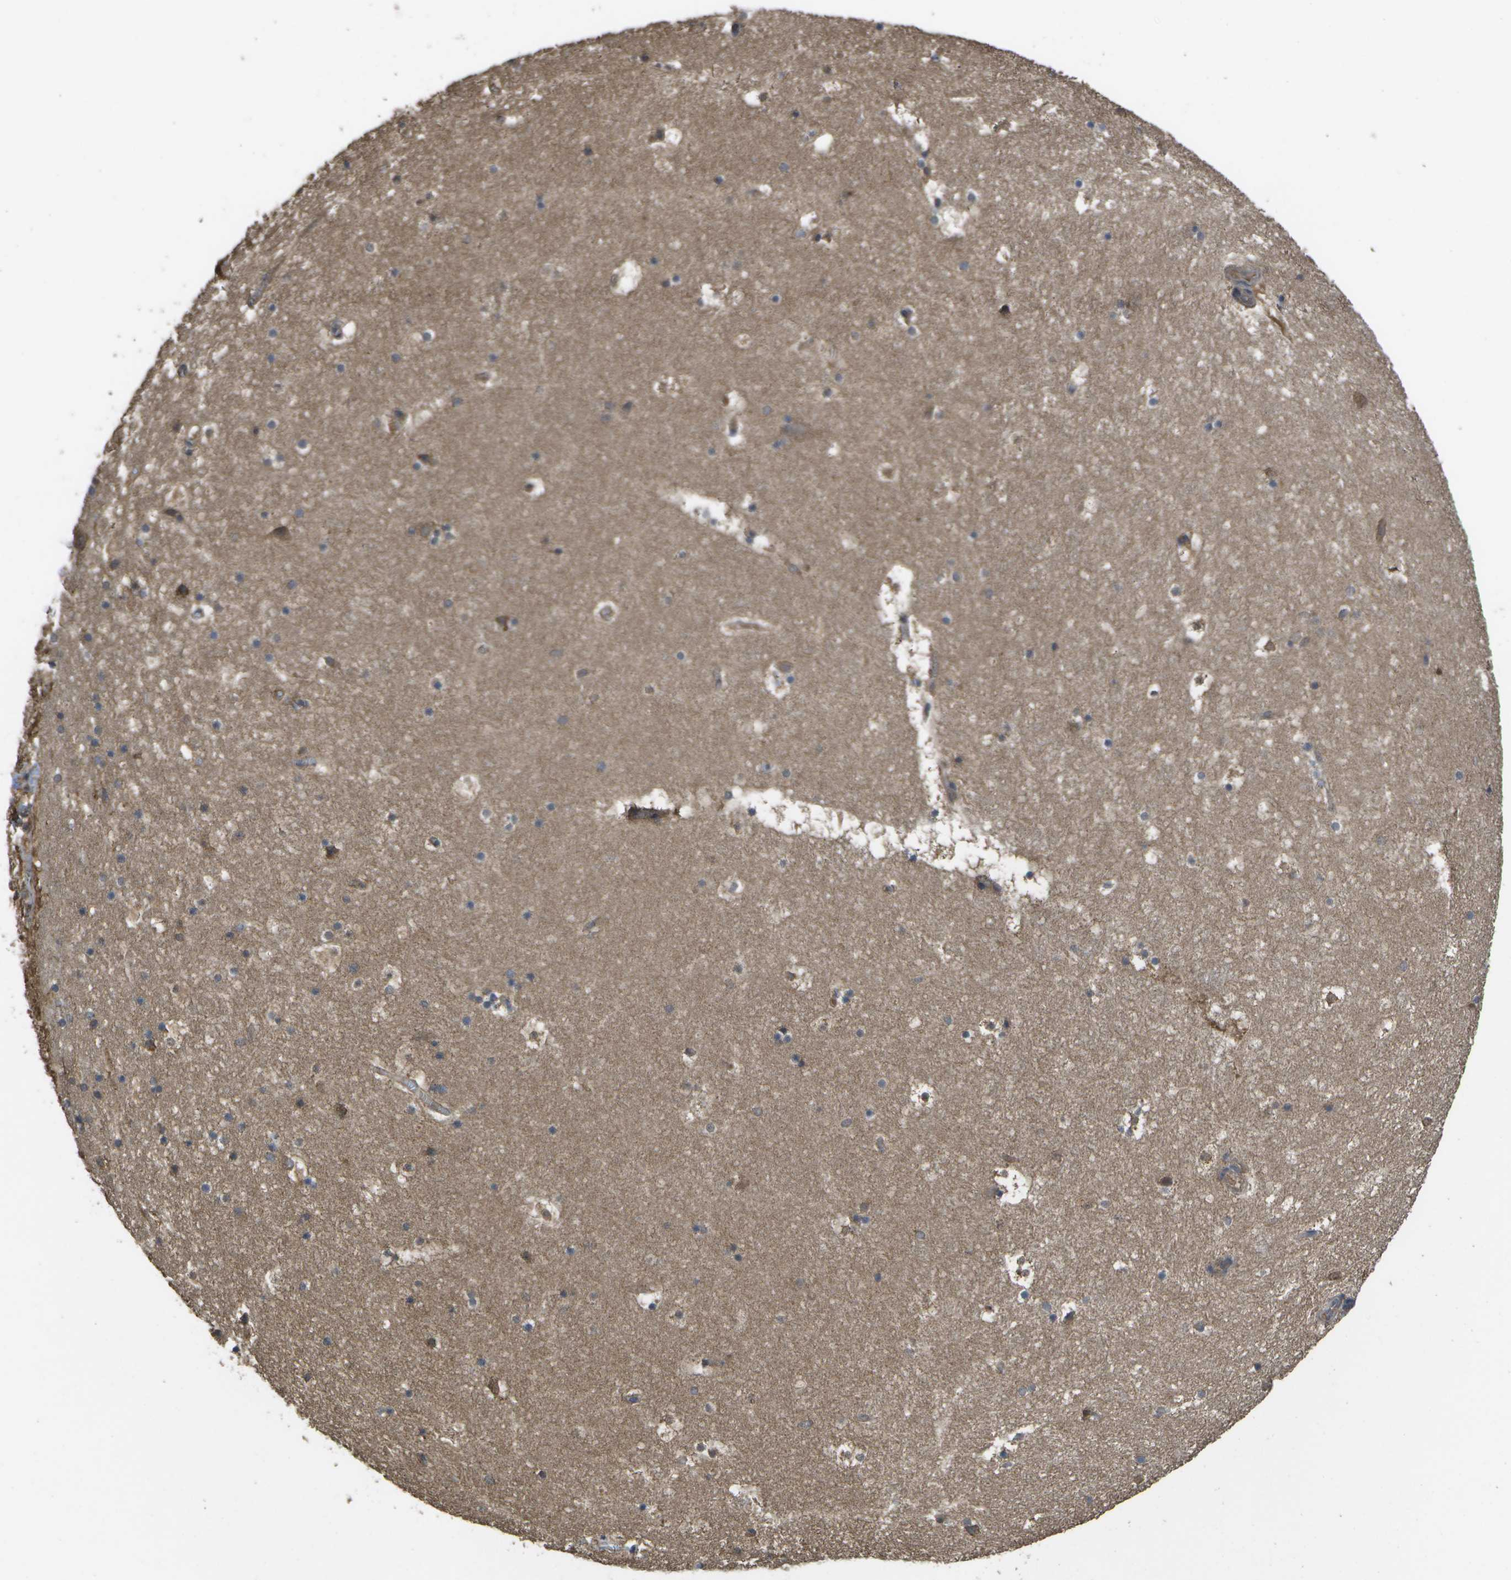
{"staining": {"intensity": "weak", "quantity": "25%-75%", "location": "cytoplasmic/membranous"}, "tissue": "hippocampus", "cell_type": "Glial cells", "image_type": "normal", "snomed": [{"axis": "morphology", "description": "Normal tissue, NOS"}, {"axis": "topography", "description": "Hippocampus"}], "caption": "Approximately 25%-75% of glial cells in benign human hippocampus reveal weak cytoplasmic/membranous protein expression as visualized by brown immunohistochemical staining.", "gene": "SACS", "patient": {"sex": "male", "age": 45}}